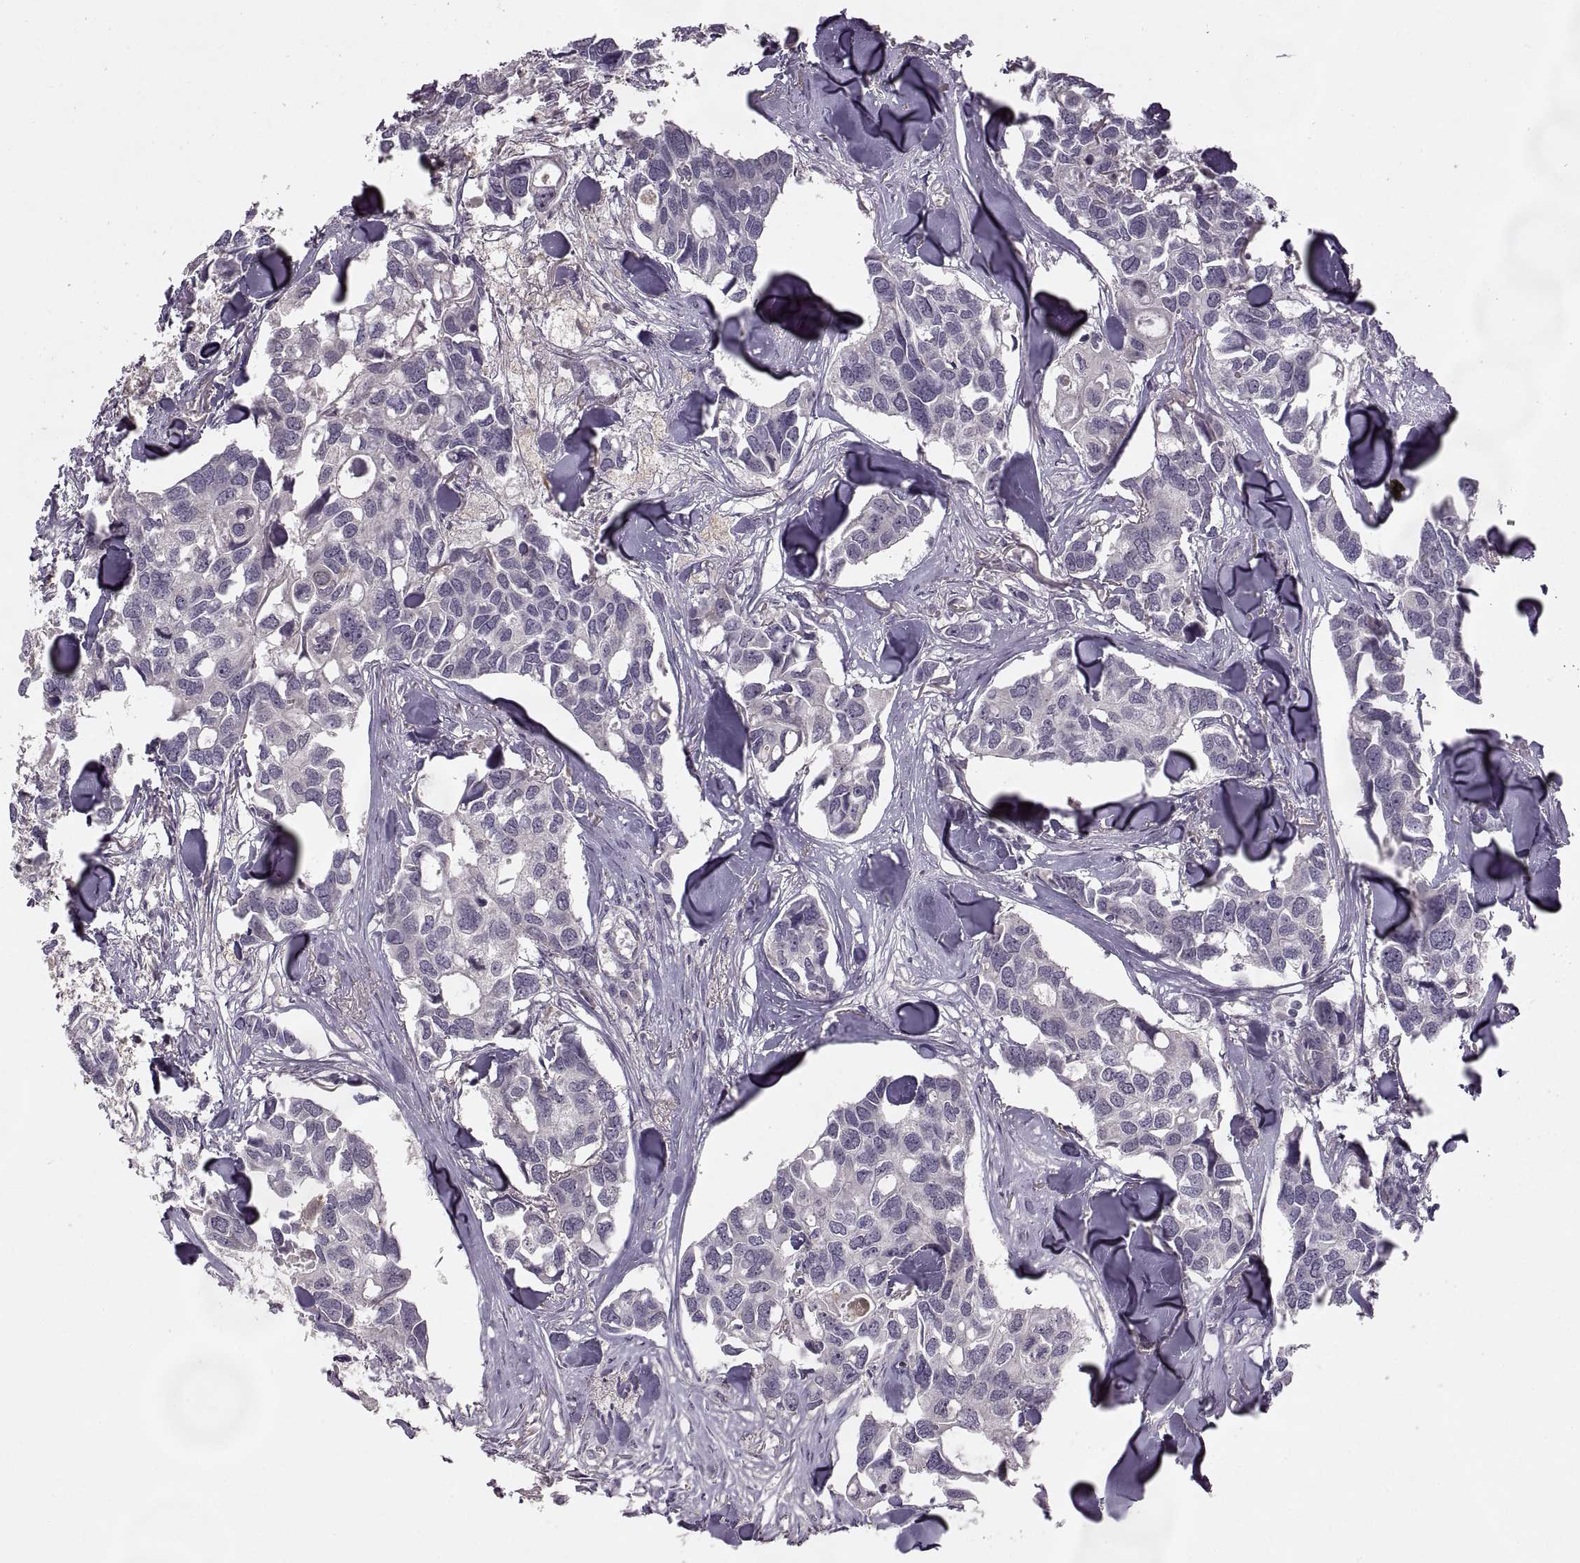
{"staining": {"intensity": "negative", "quantity": "none", "location": "none"}, "tissue": "breast cancer", "cell_type": "Tumor cells", "image_type": "cancer", "snomed": [{"axis": "morphology", "description": "Duct carcinoma"}, {"axis": "topography", "description": "Breast"}], "caption": "This is a image of immunohistochemistry staining of breast cancer, which shows no positivity in tumor cells.", "gene": "PIERCE1", "patient": {"sex": "female", "age": 83}}